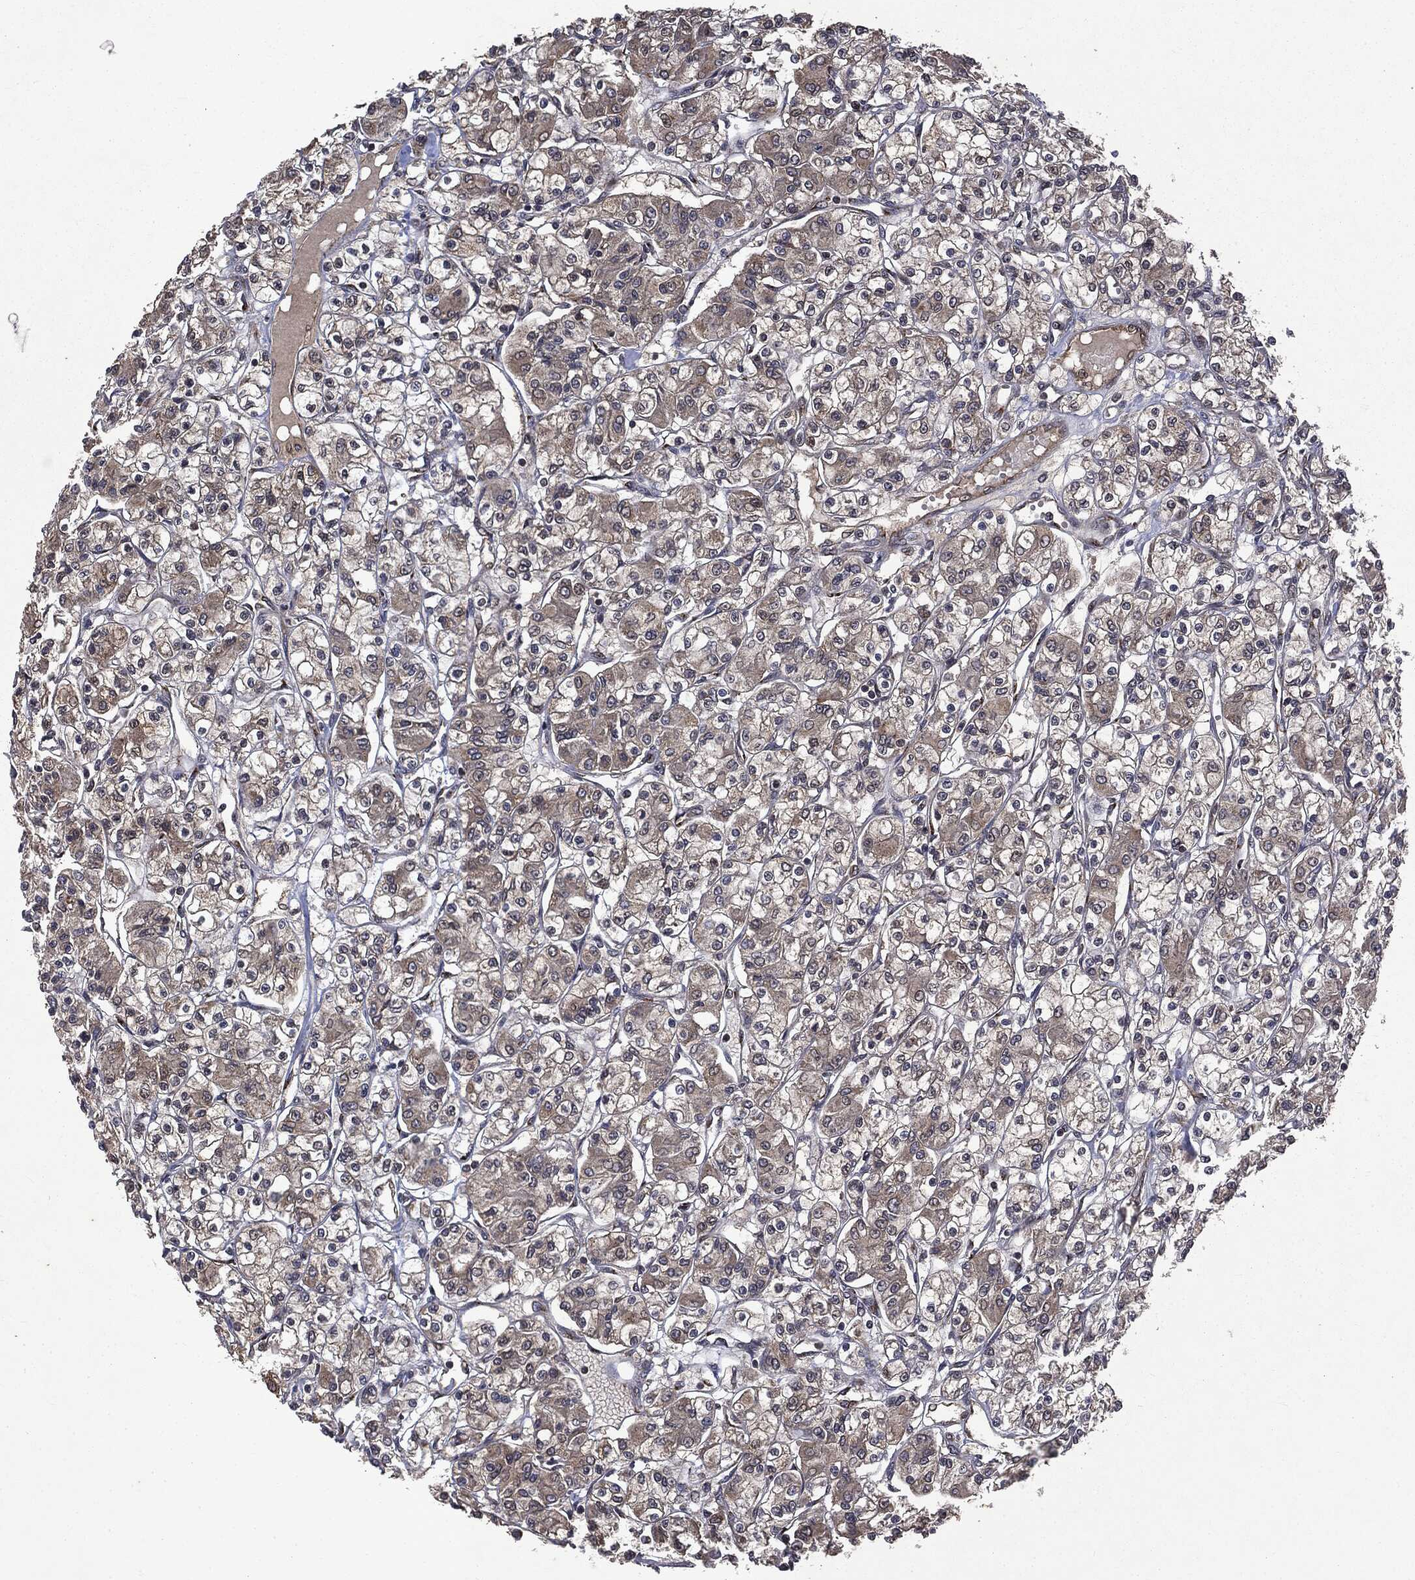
{"staining": {"intensity": "weak", "quantity": "25%-75%", "location": "cytoplasmic/membranous"}, "tissue": "renal cancer", "cell_type": "Tumor cells", "image_type": "cancer", "snomed": [{"axis": "morphology", "description": "Adenocarcinoma, NOS"}, {"axis": "topography", "description": "Kidney"}], "caption": "Immunohistochemical staining of human renal cancer (adenocarcinoma) demonstrates low levels of weak cytoplasmic/membranous protein positivity in about 25%-75% of tumor cells.", "gene": "PLPPR2", "patient": {"sex": "female", "age": 59}}